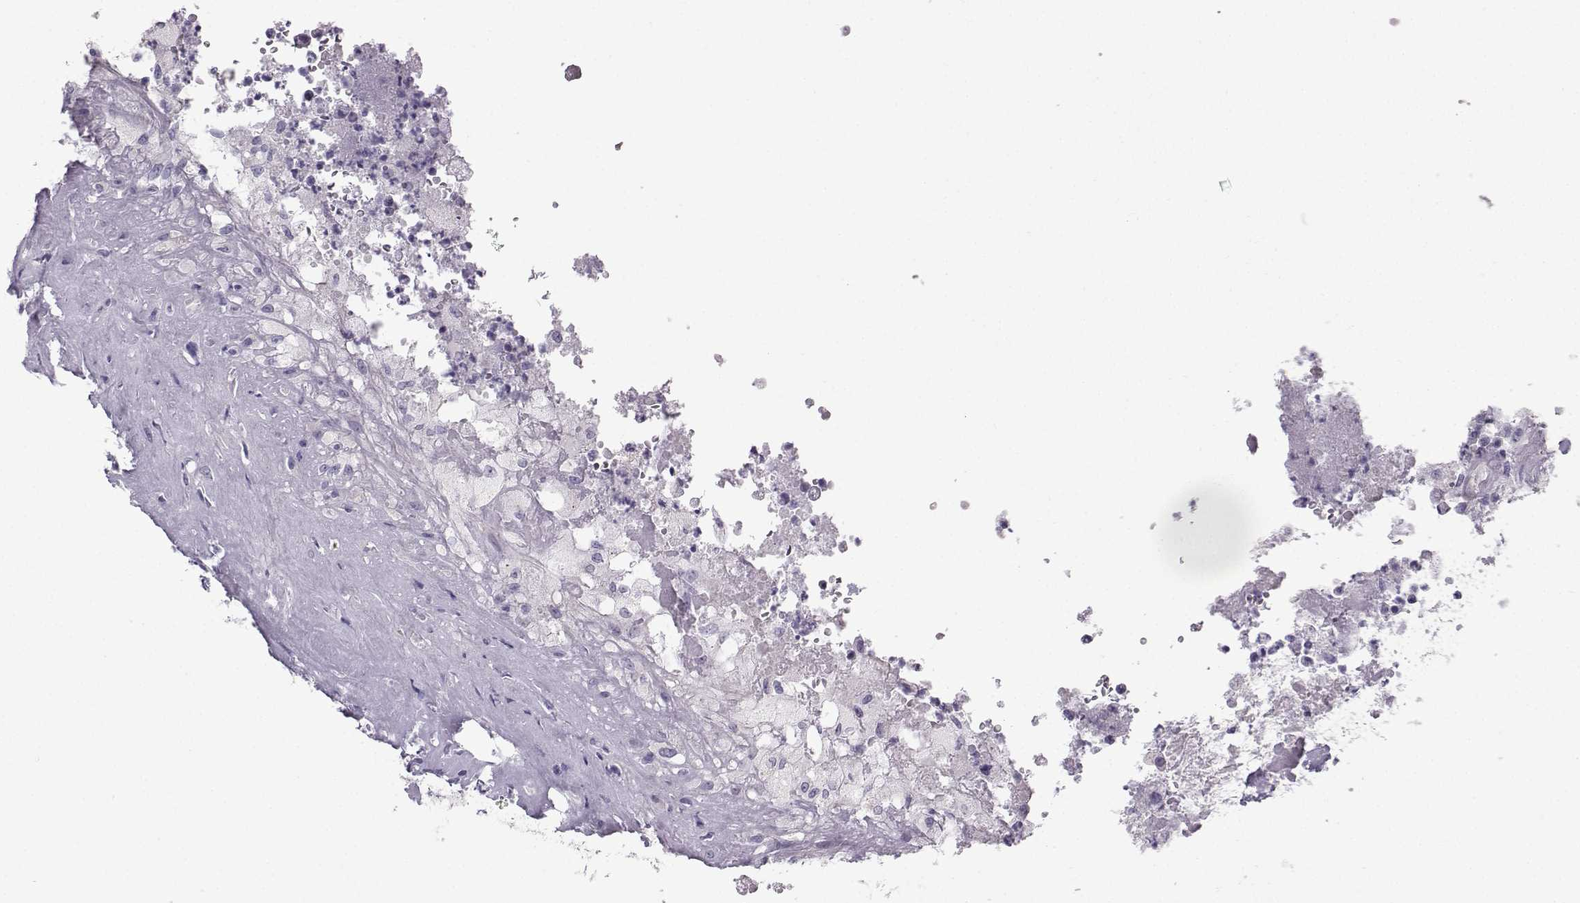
{"staining": {"intensity": "negative", "quantity": "none", "location": "none"}, "tissue": "testis cancer", "cell_type": "Tumor cells", "image_type": "cancer", "snomed": [{"axis": "morphology", "description": "Necrosis, NOS"}, {"axis": "morphology", "description": "Carcinoma, Embryonal, NOS"}, {"axis": "topography", "description": "Testis"}], "caption": "The photomicrograph displays no significant positivity in tumor cells of testis cancer.", "gene": "ZBTB8B", "patient": {"sex": "male", "age": 19}}